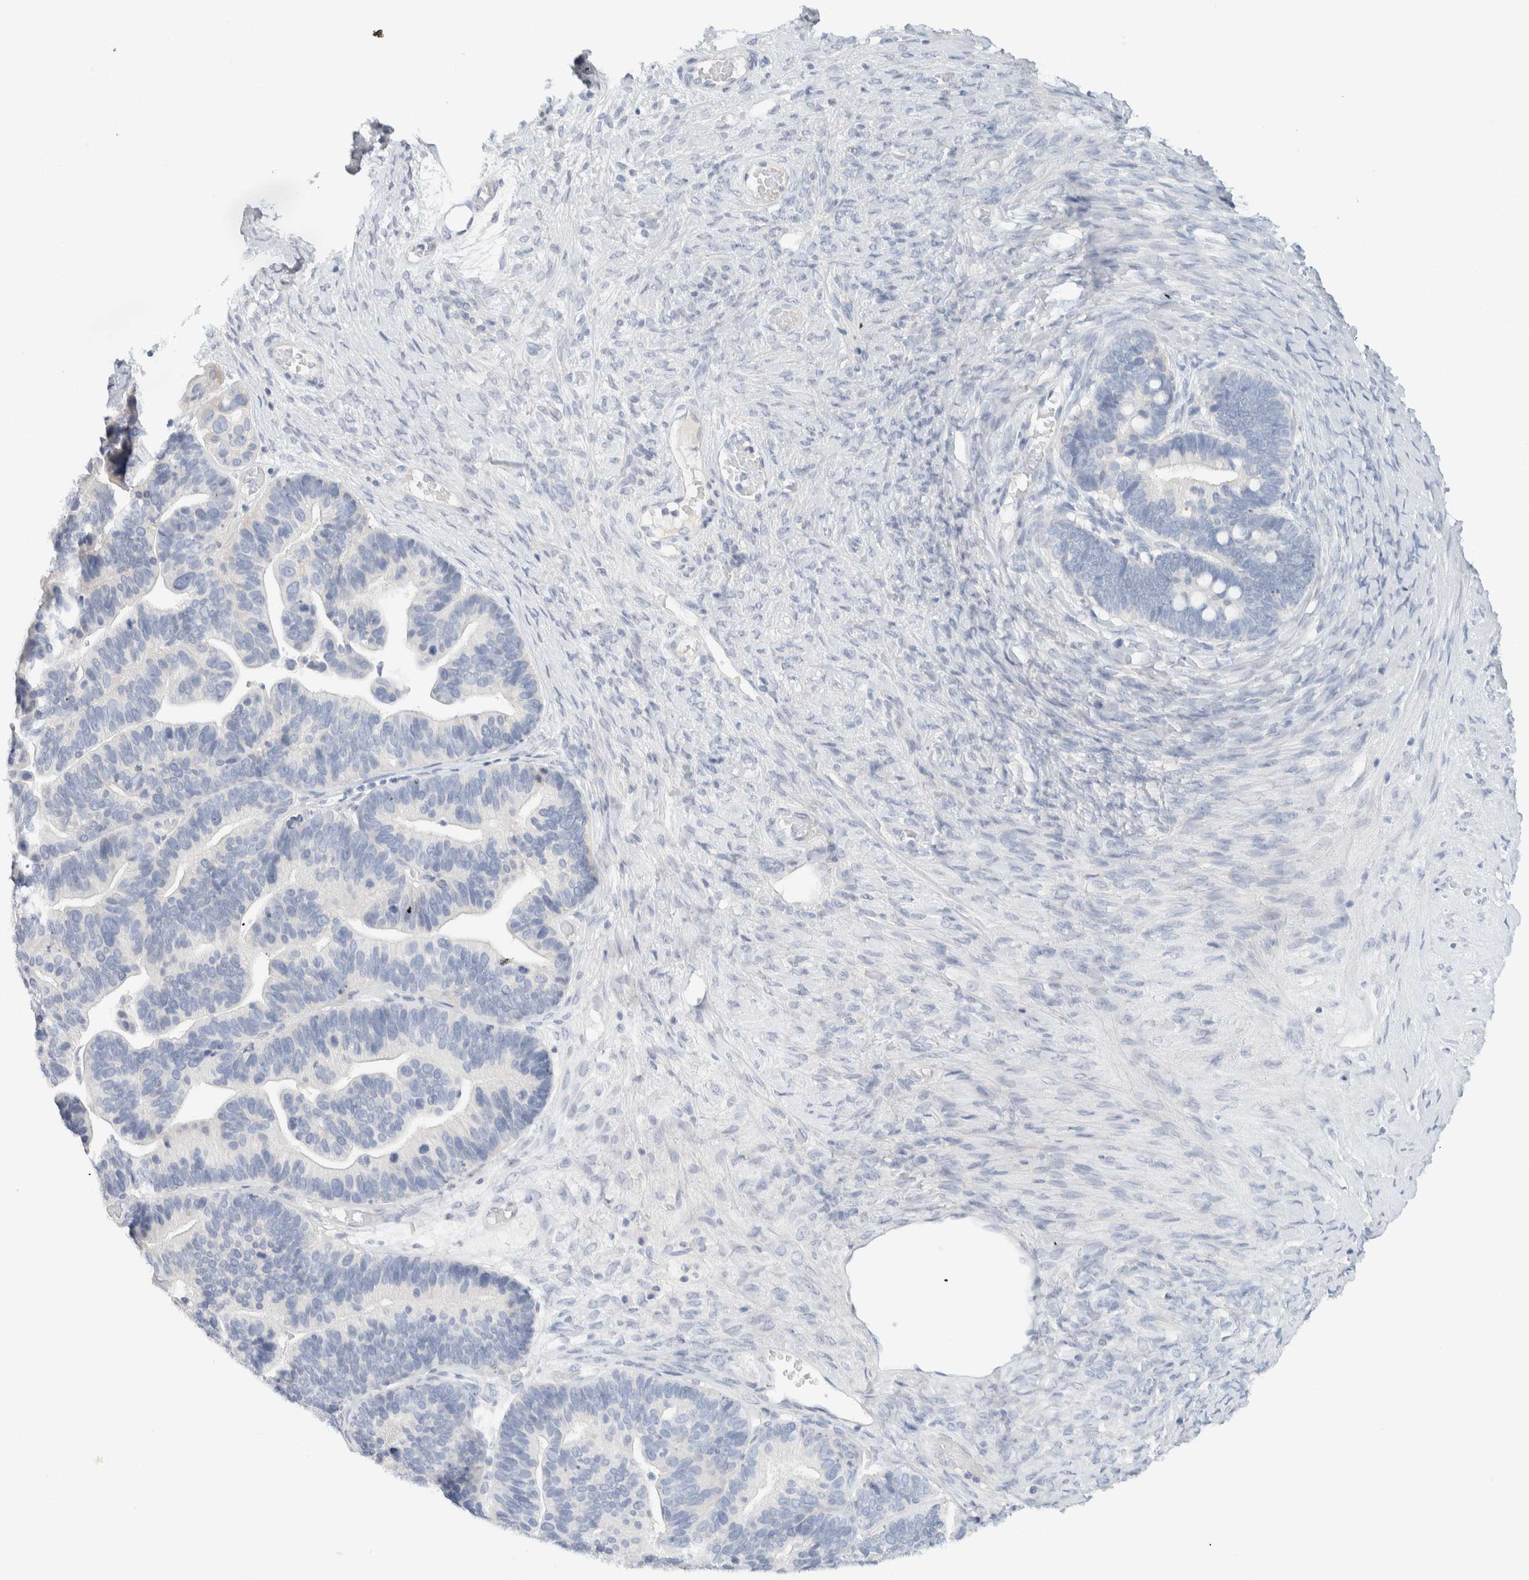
{"staining": {"intensity": "negative", "quantity": "none", "location": "none"}, "tissue": "ovarian cancer", "cell_type": "Tumor cells", "image_type": "cancer", "snomed": [{"axis": "morphology", "description": "Cystadenocarcinoma, serous, NOS"}, {"axis": "topography", "description": "Ovary"}], "caption": "Immunohistochemistry (IHC) photomicrograph of human ovarian cancer (serous cystadenocarcinoma) stained for a protein (brown), which reveals no positivity in tumor cells.", "gene": "ALOX12B", "patient": {"sex": "female", "age": 56}}